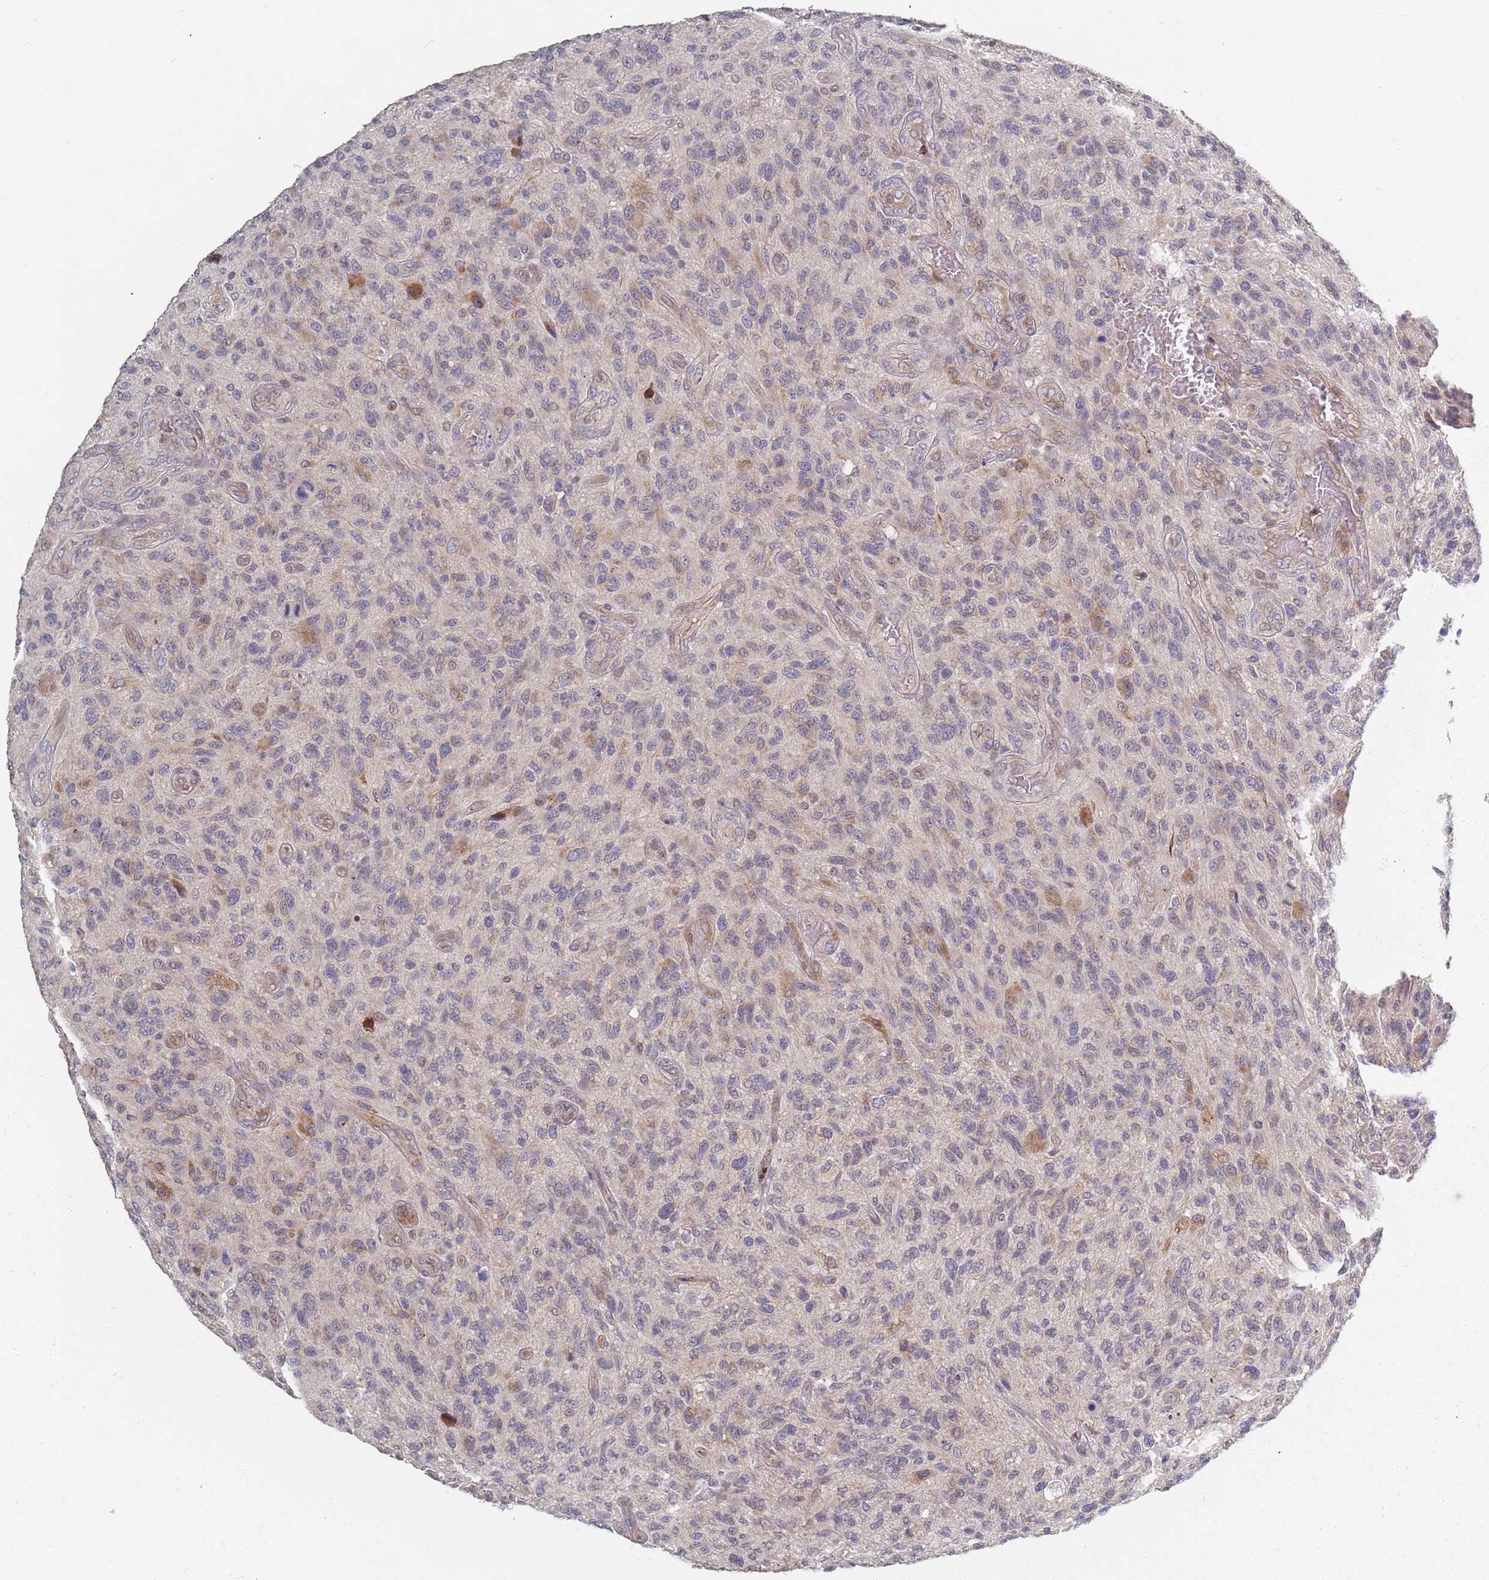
{"staining": {"intensity": "weak", "quantity": "<25%", "location": "cytoplasmic/membranous"}, "tissue": "glioma", "cell_type": "Tumor cells", "image_type": "cancer", "snomed": [{"axis": "morphology", "description": "Glioma, malignant, High grade"}, {"axis": "topography", "description": "Brain"}], "caption": "IHC histopathology image of human glioma stained for a protein (brown), which demonstrates no expression in tumor cells. The staining was performed using DAB (3,3'-diaminobenzidine) to visualize the protein expression in brown, while the nuclei were stained in blue with hematoxylin (Magnification: 20x).", "gene": "ADAL", "patient": {"sex": "male", "age": 47}}